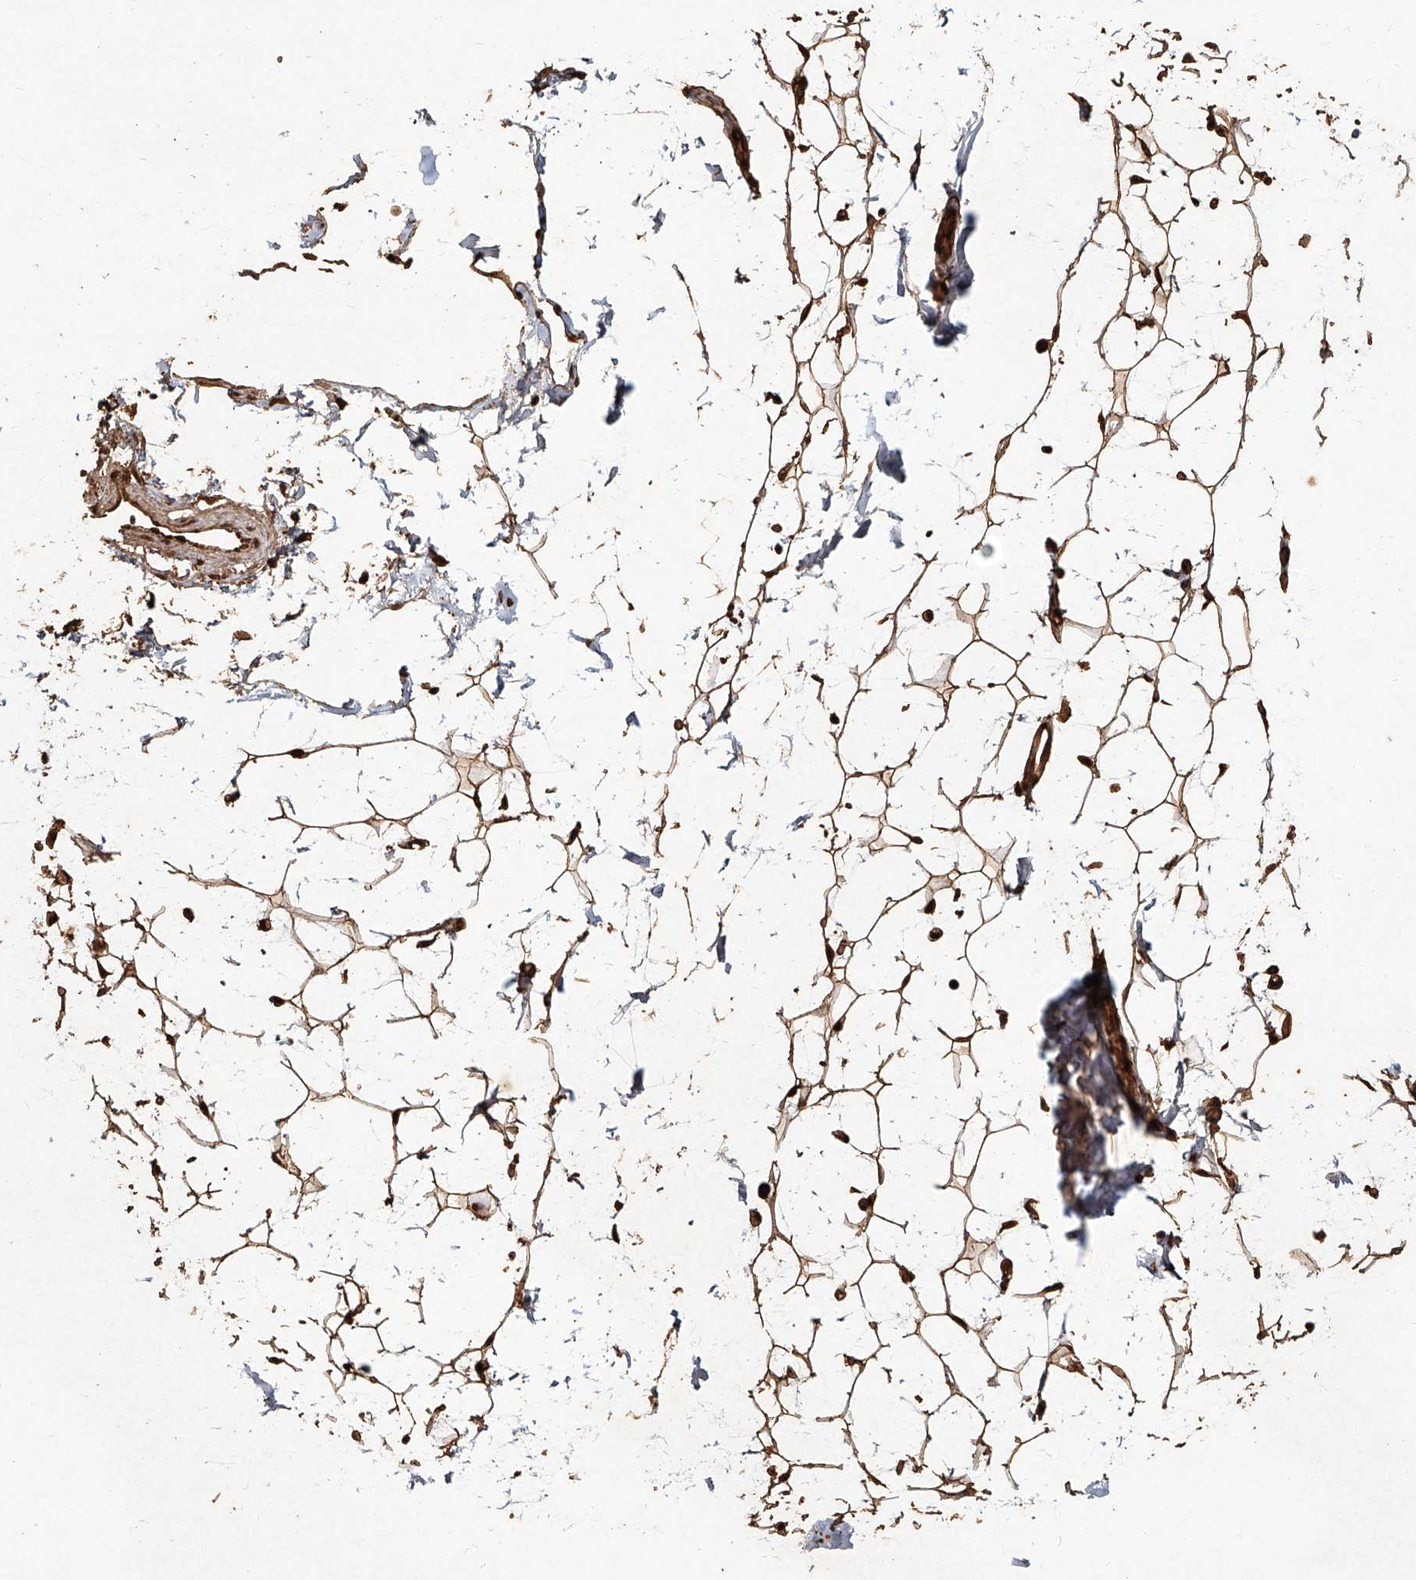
{"staining": {"intensity": "strong", "quantity": ">75%", "location": "cytoplasmic/membranous,nuclear"}, "tissue": "adipose tissue", "cell_type": "Adipocytes", "image_type": "normal", "snomed": [{"axis": "morphology", "description": "Normal tissue, NOS"}, {"axis": "topography", "description": "Breast"}], "caption": "A high amount of strong cytoplasmic/membranous,nuclear staining is appreciated in about >75% of adipocytes in normal adipose tissue.", "gene": "UBE2K", "patient": {"sex": "female", "age": 23}}